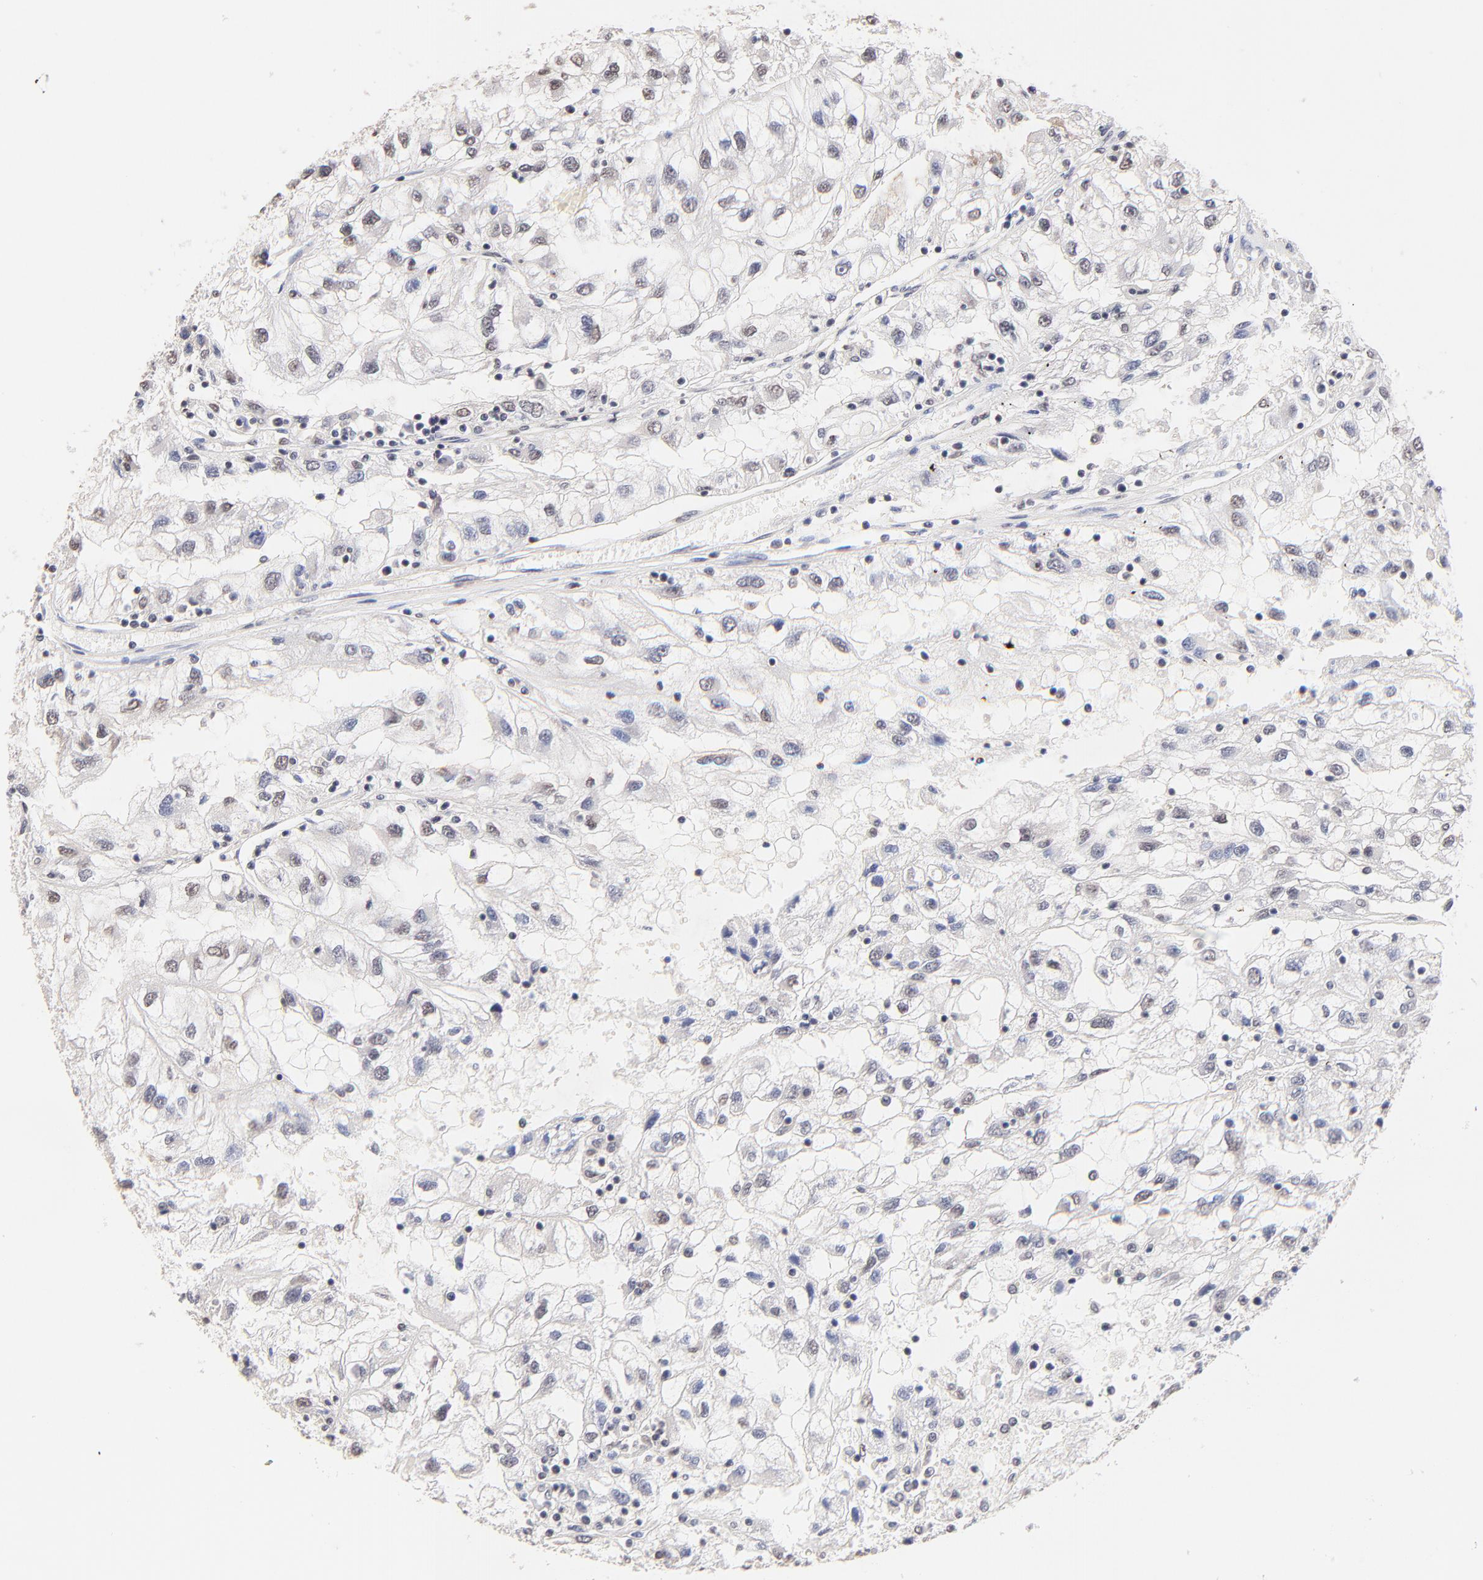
{"staining": {"intensity": "negative", "quantity": "none", "location": "none"}, "tissue": "renal cancer", "cell_type": "Tumor cells", "image_type": "cancer", "snomed": [{"axis": "morphology", "description": "Normal tissue, NOS"}, {"axis": "morphology", "description": "Adenocarcinoma, NOS"}, {"axis": "topography", "description": "Kidney"}], "caption": "Photomicrograph shows no significant protein staining in tumor cells of adenocarcinoma (renal).", "gene": "RIBC2", "patient": {"sex": "male", "age": 71}}